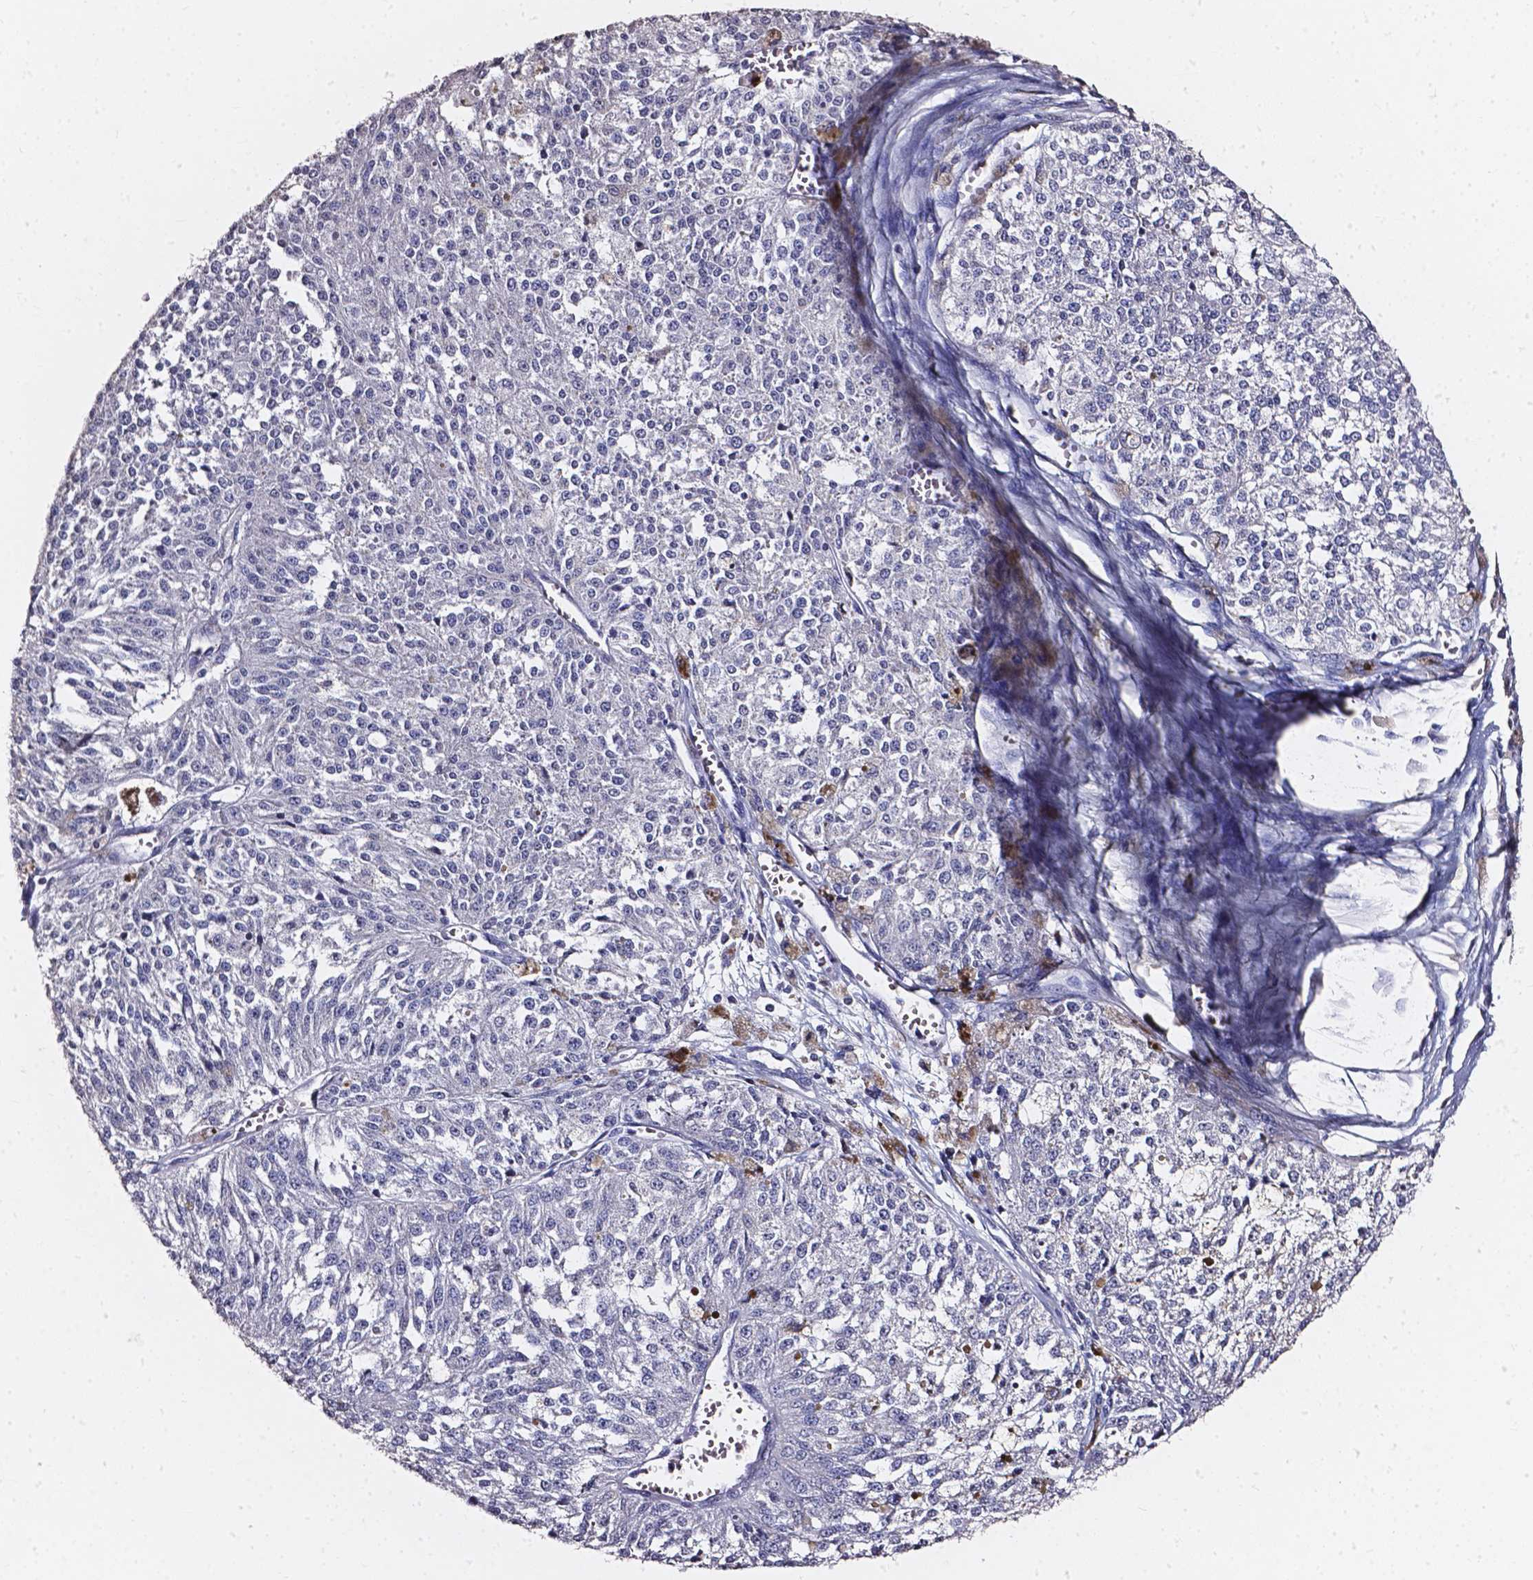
{"staining": {"intensity": "negative", "quantity": "none", "location": "none"}, "tissue": "melanoma", "cell_type": "Tumor cells", "image_type": "cancer", "snomed": [{"axis": "morphology", "description": "Malignant melanoma, Metastatic site"}, {"axis": "topography", "description": "Lymph node"}], "caption": "Malignant melanoma (metastatic site) stained for a protein using IHC demonstrates no expression tumor cells.", "gene": "AKR1B10", "patient": {"sex": "female", "age": 64}}